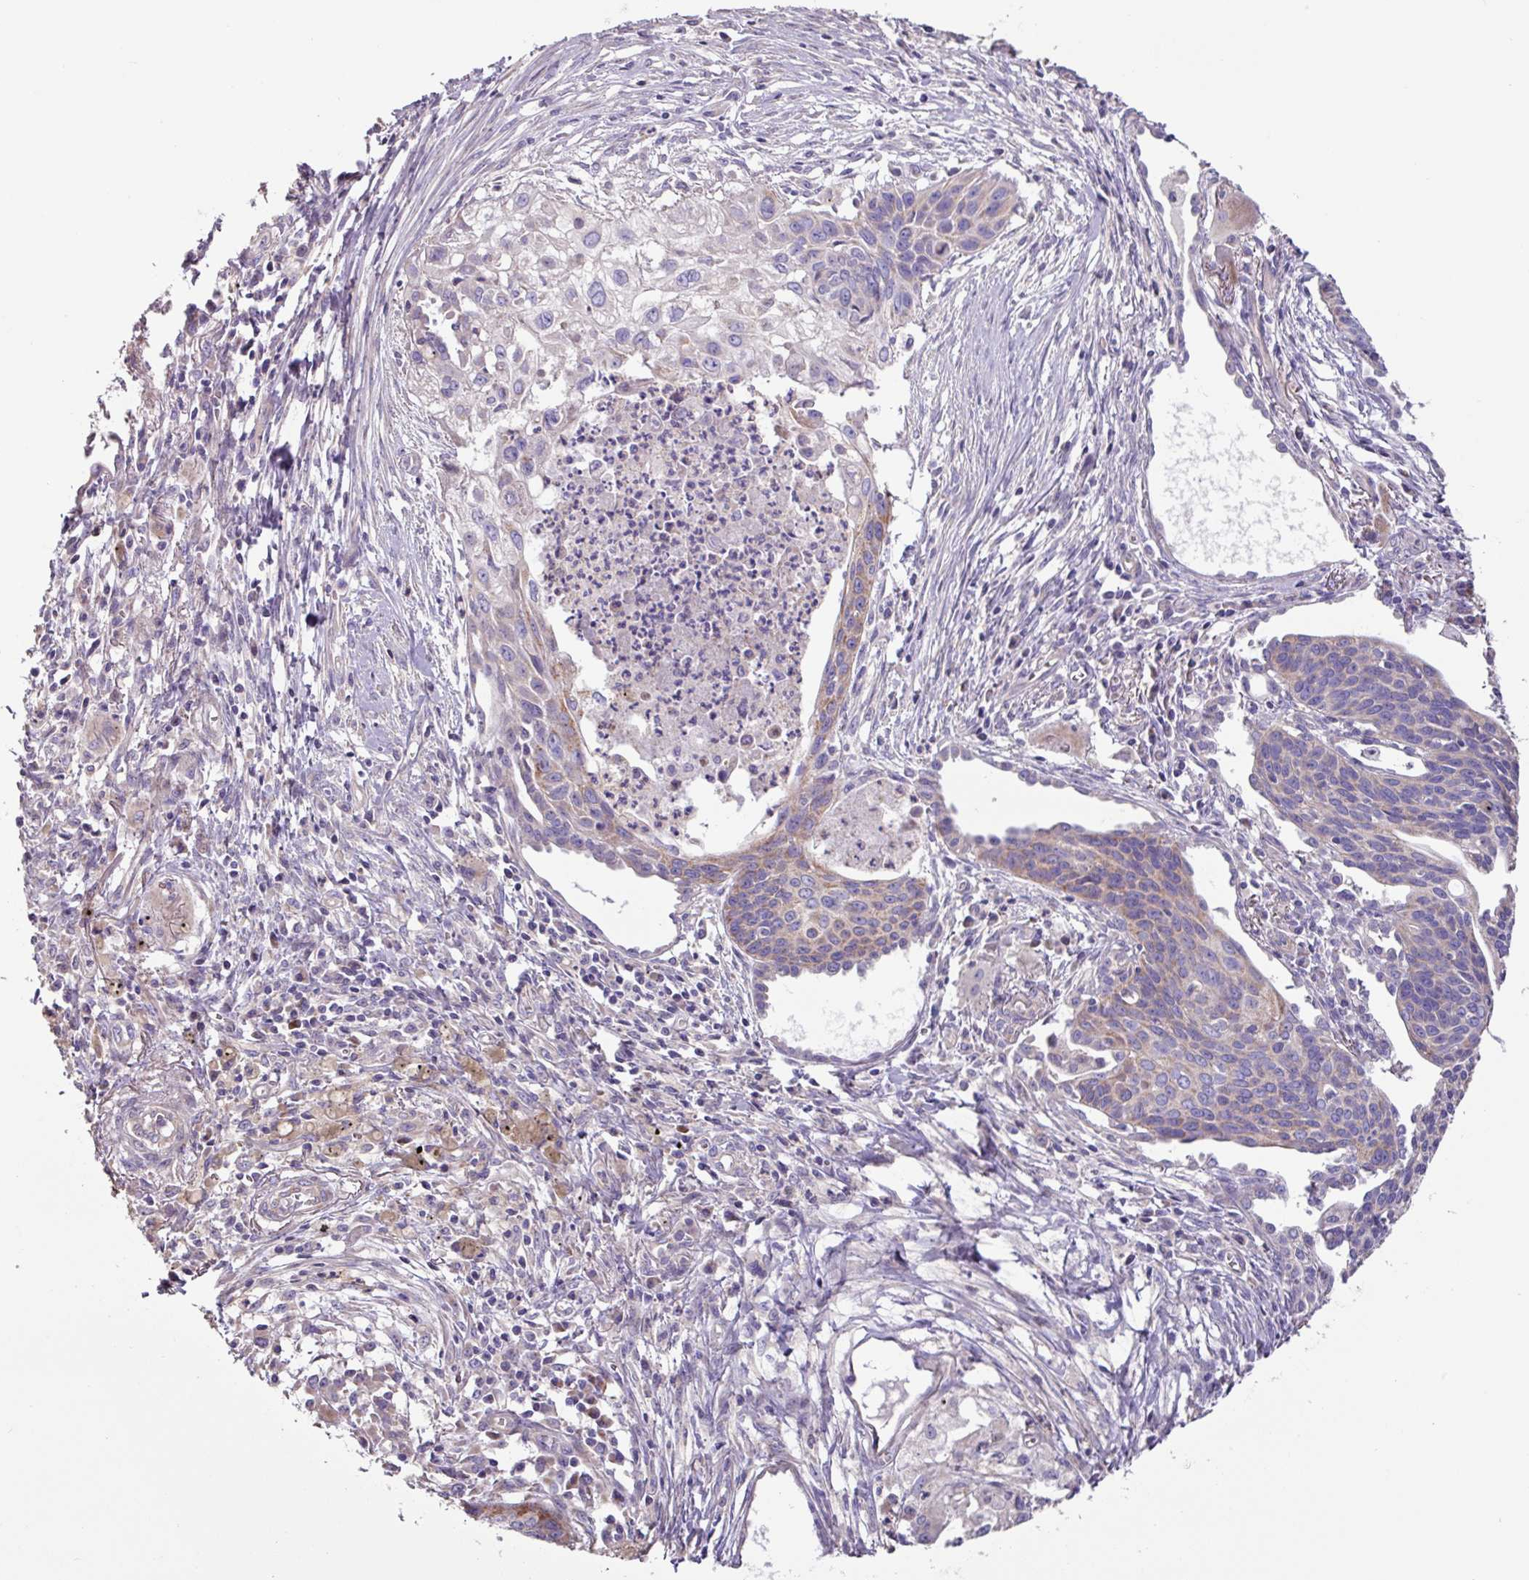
{"staining": {"intensity": "weak", "quantity": "<25%", "location": "cytoplasmic/membranous"}, "tissue": "lung cancer", "cell_type": "Tumor cells", "image_type": "cancer", "snomed": [{"axis": "morphology", "description": "Squamous cell carcinoma, NOS"}, {"axis": "topography", "description": "Lung"}], "caption": "The image reveals no significant expression in tumor cells of lung cancer.", "gene": "MRRF", "patient": {"sex": "male", "age": 71}}